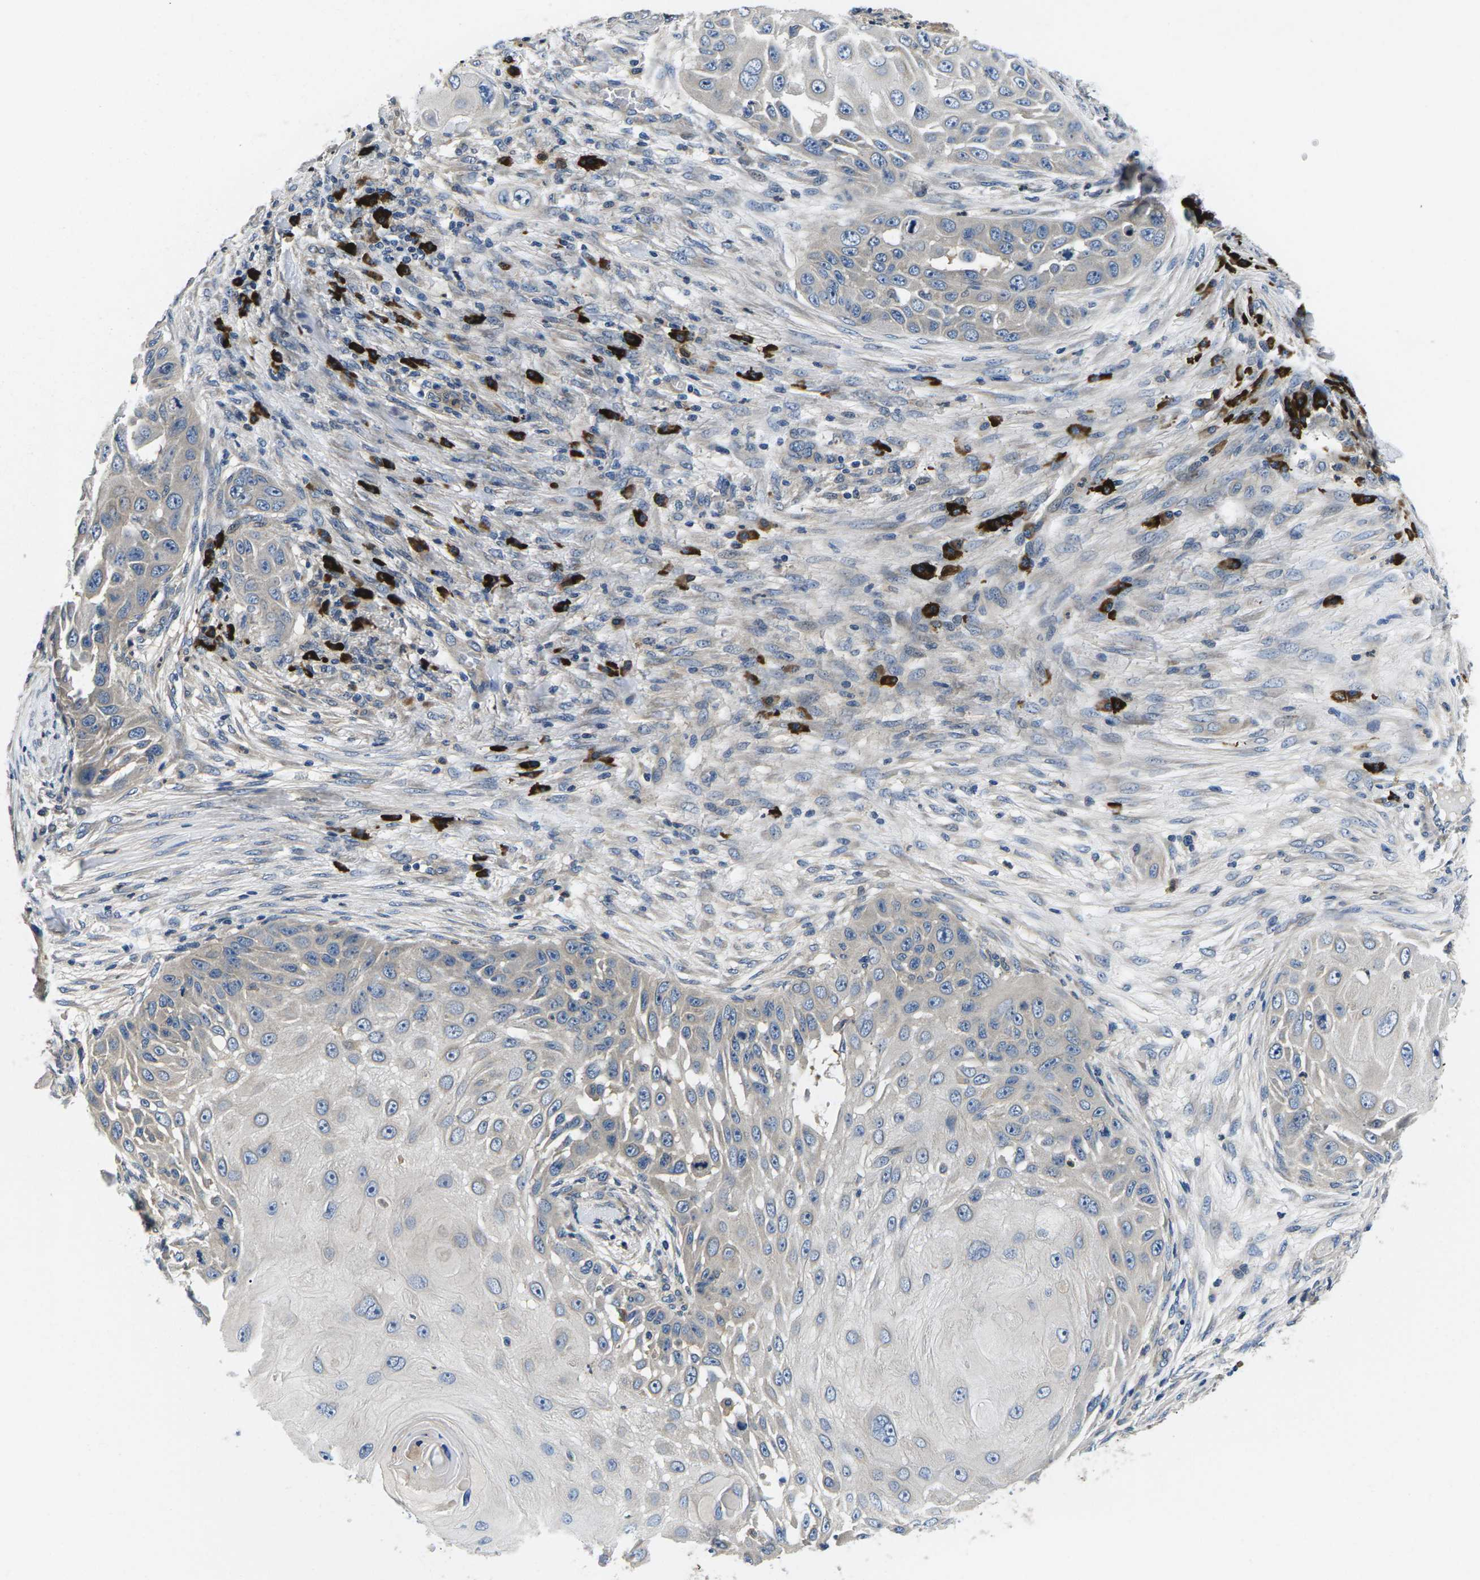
{"staining": {"intensity": "negative", "quantity": "none", "location": "none"}, "tissue": "skin cancer", "cell_type": "Tumor cells", "image_type": "cancer", "snomed": [{"axis": "morphology", "description": "Squamous cell carcinoma, NOS"}, {"axis": "topography", "description": "Skin"}], "caption": "There is no significant expression in tumor cells of skin squamous cell carcinoma.", "gene": "PLCE1", "patient": {"sex": "female", "age": 44}}